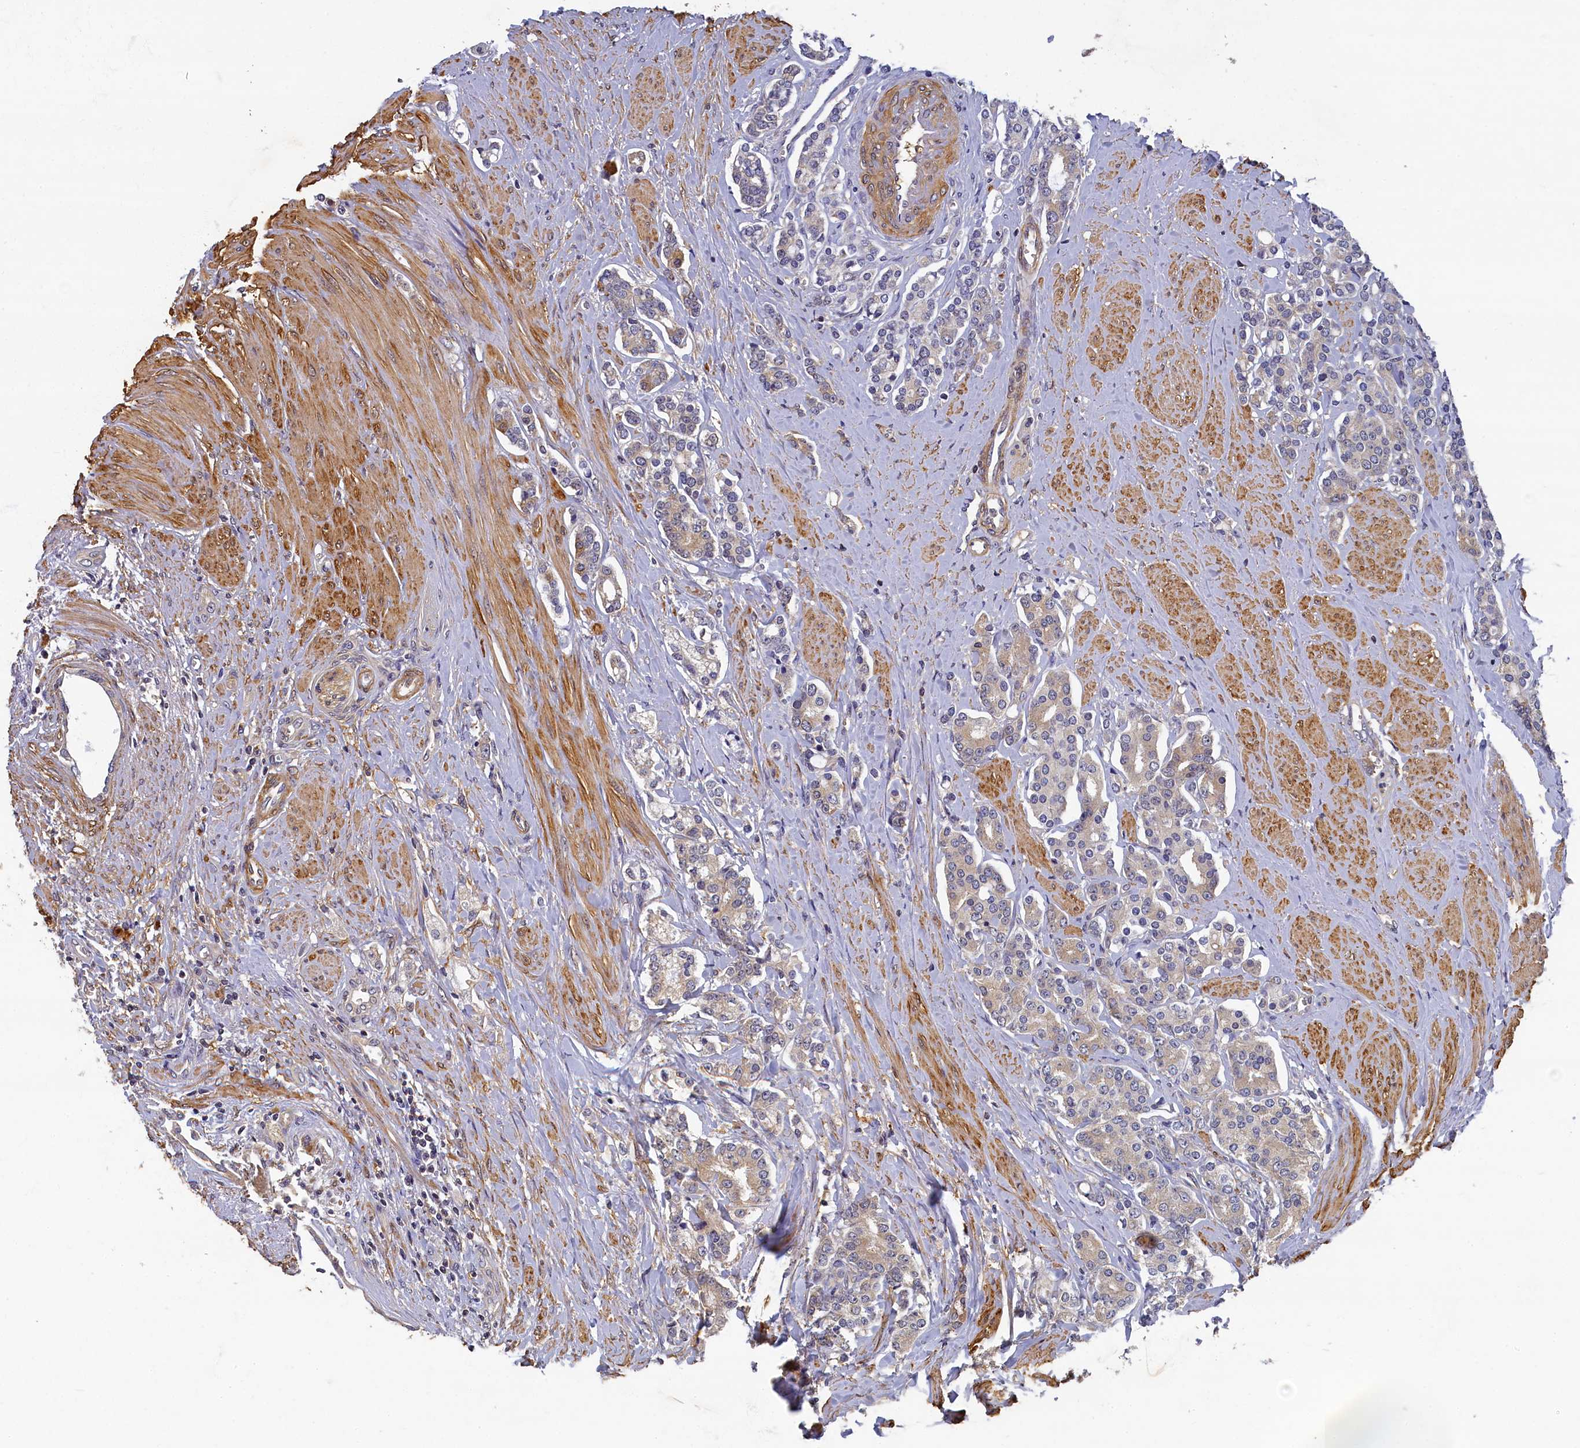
{"staining": {"intensity": "negative", "quantity": "none", "location": "none"}, "tissue": "prostate cancer", "cell_type": "Tumor cells", "image_type": "cancer", "snomed": [{"axis": "morphology", "description": "Adenocarcinoma, High grade"}, {"axis": "topography", "description": "Prostate"}], "caption": "This is an immunohistochemistry (IHC) histopathology image of prostate cancer (adenocarcinoma (high-grade)). There is no positivity in tumor cells.", "gene": "TBCB", "patient": {"sex": "male", "age": 62}}